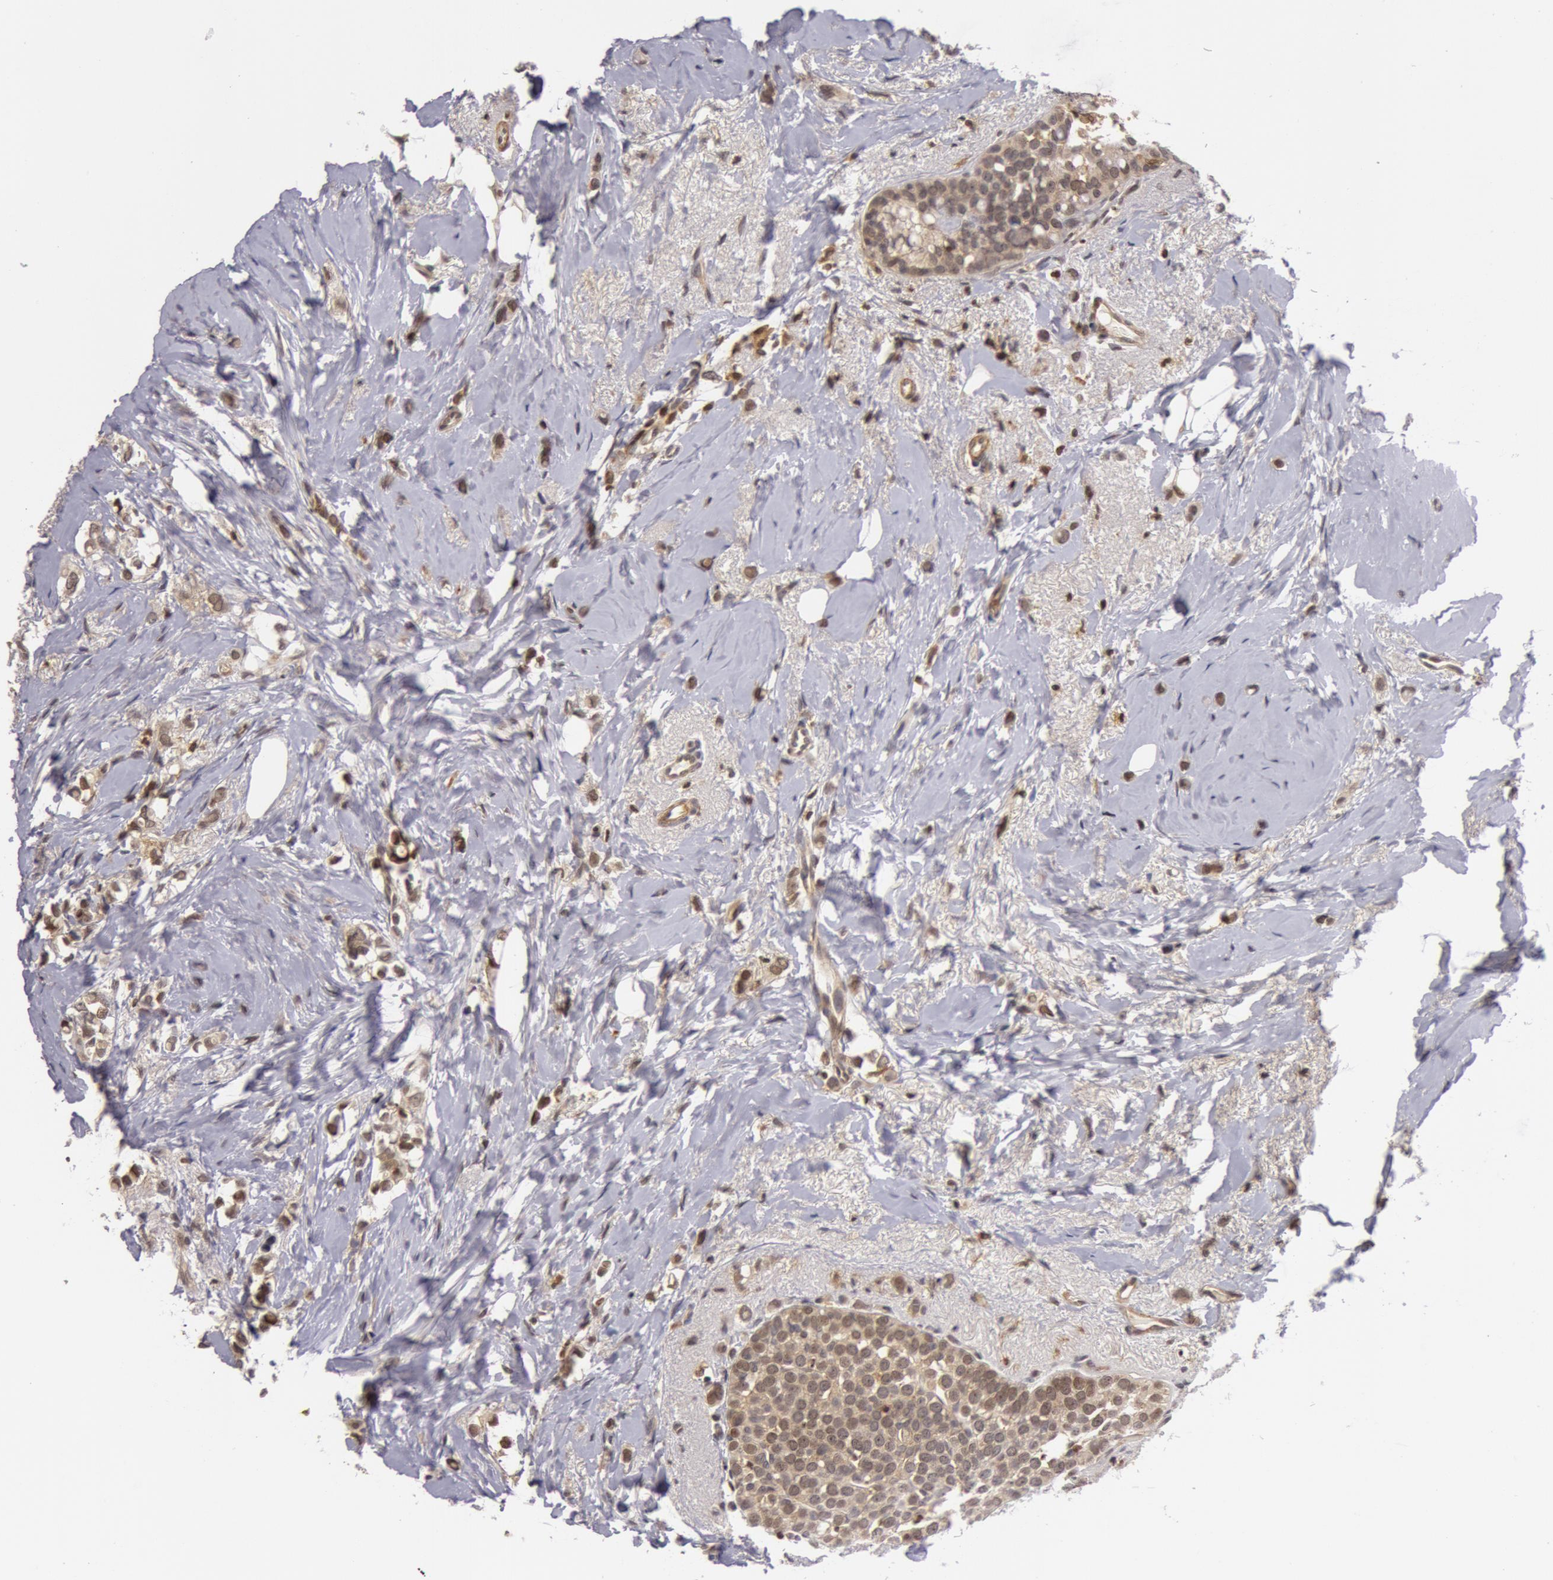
{"staining": {"intensity": "weak", "quantity": "25%-75%", "location": "nuclear"}, "tissue": "breast cancer", "cell_type": "Tumor cells", "image_type": "cancer", "snomed": [{"axis": "morphology", "description": "Duct carcinoma"}, {"axis": "topography", "description": "Breast"}], "caption": "Breast cancer (infiltrating ductal carcinoma) tissue displays weak nuclear positivity in approximately 25%-75% of tumor cells, visualized by immunohistochemistry. (DAB IHC with brightfield microscopy, high magnification).", "gene": "ZNF350", "patient": {"sex": "female", "age": 72}}